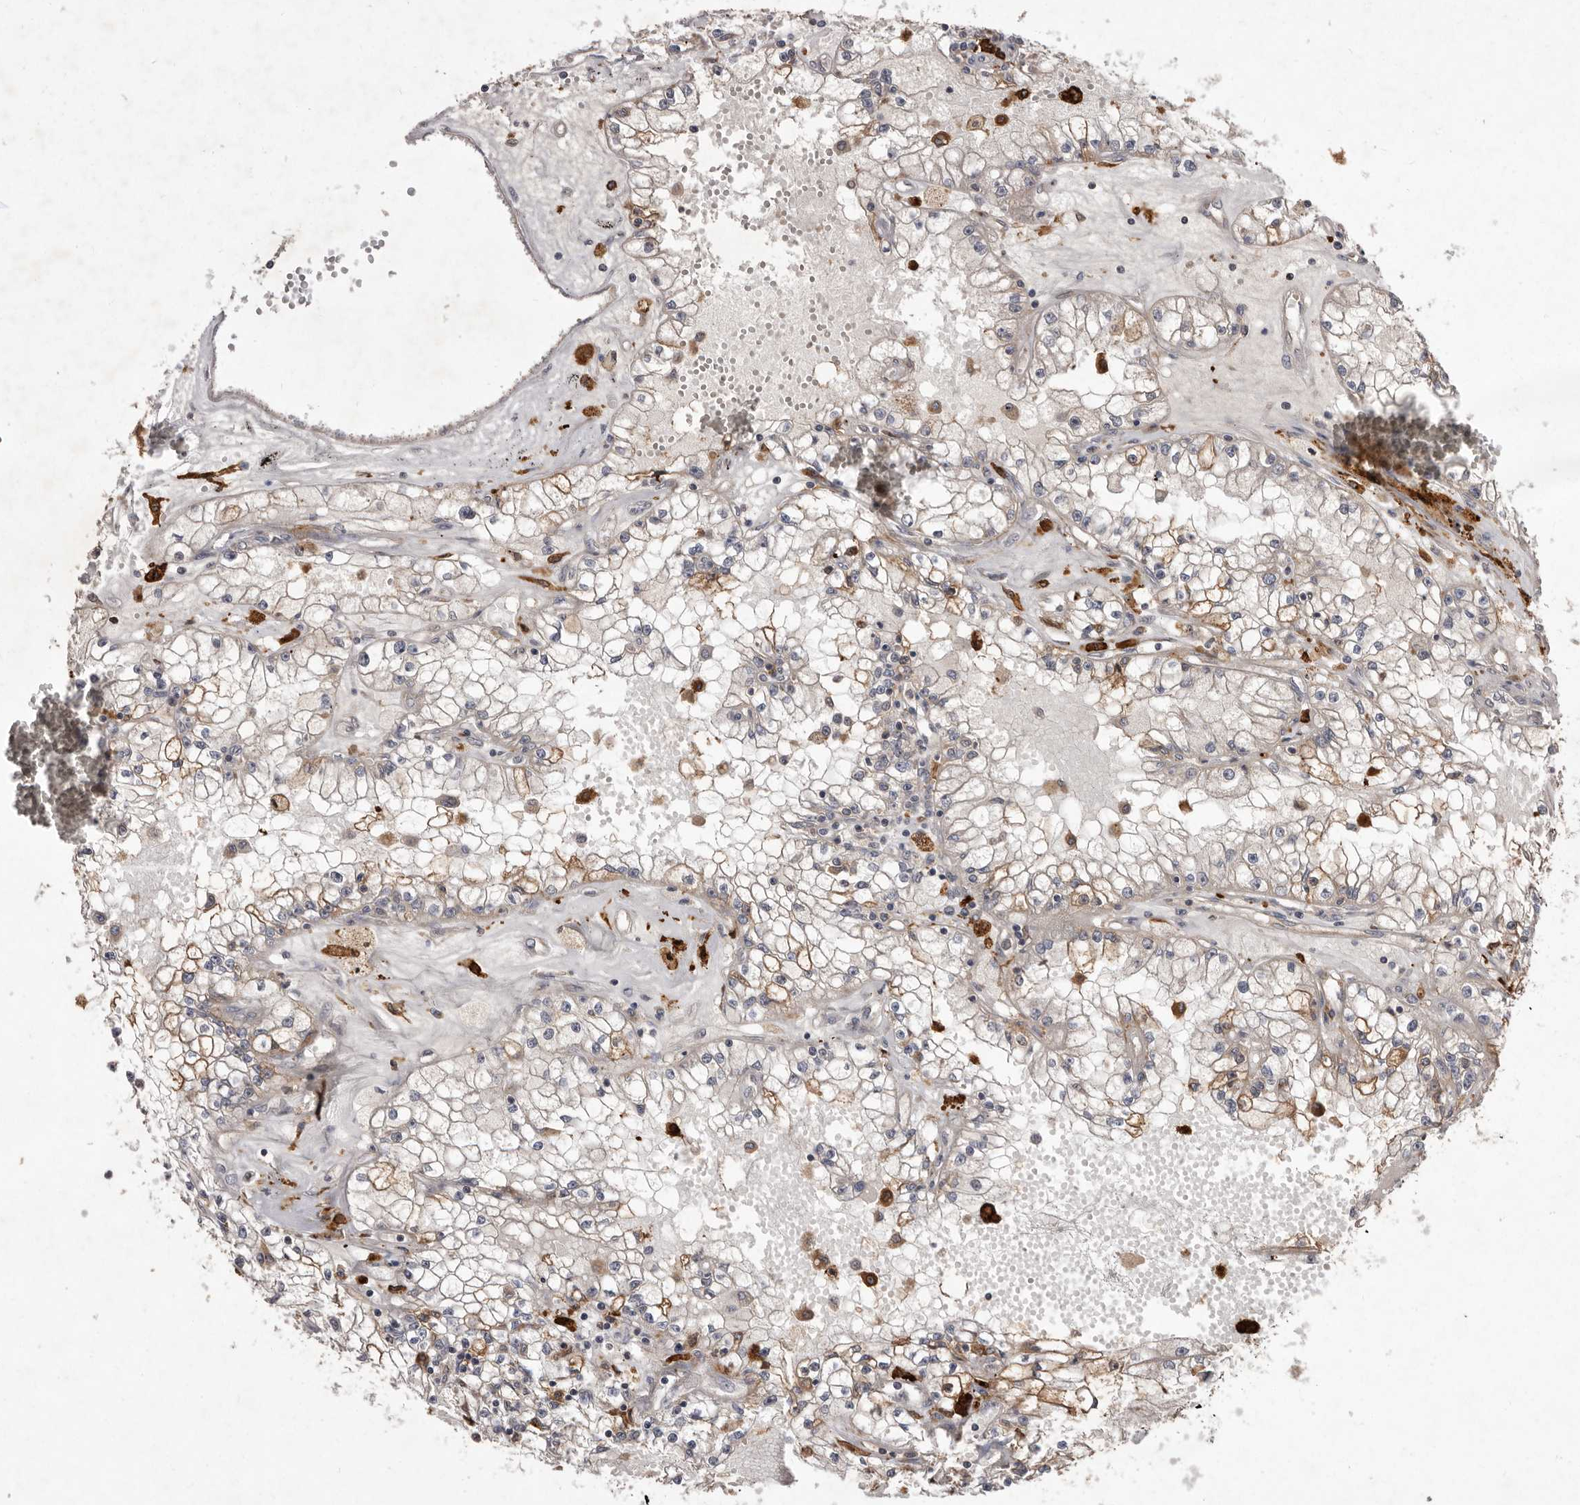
{"staining": {"intensity": "moderate", "quantity": "25%-75%", "location": "cytoplasmic/membranous"}, "tissue": "renal cancer", "cell_type": "Tumor cells", "image_type": "cancer", "snomed": [{"axis": "morphology", "description": "Adenocarcinoma, NOS"}, {"axis": "topography", "description": "Kidney"}], "caption": "Tumor cells reveal medium levels of moderate cytoplasmic/membranous staining in approximately 25%-75% of cells in renal adenocarcinoma.", "gene": "FLAD1", "patient": {"sex": "male", "age": 56}}